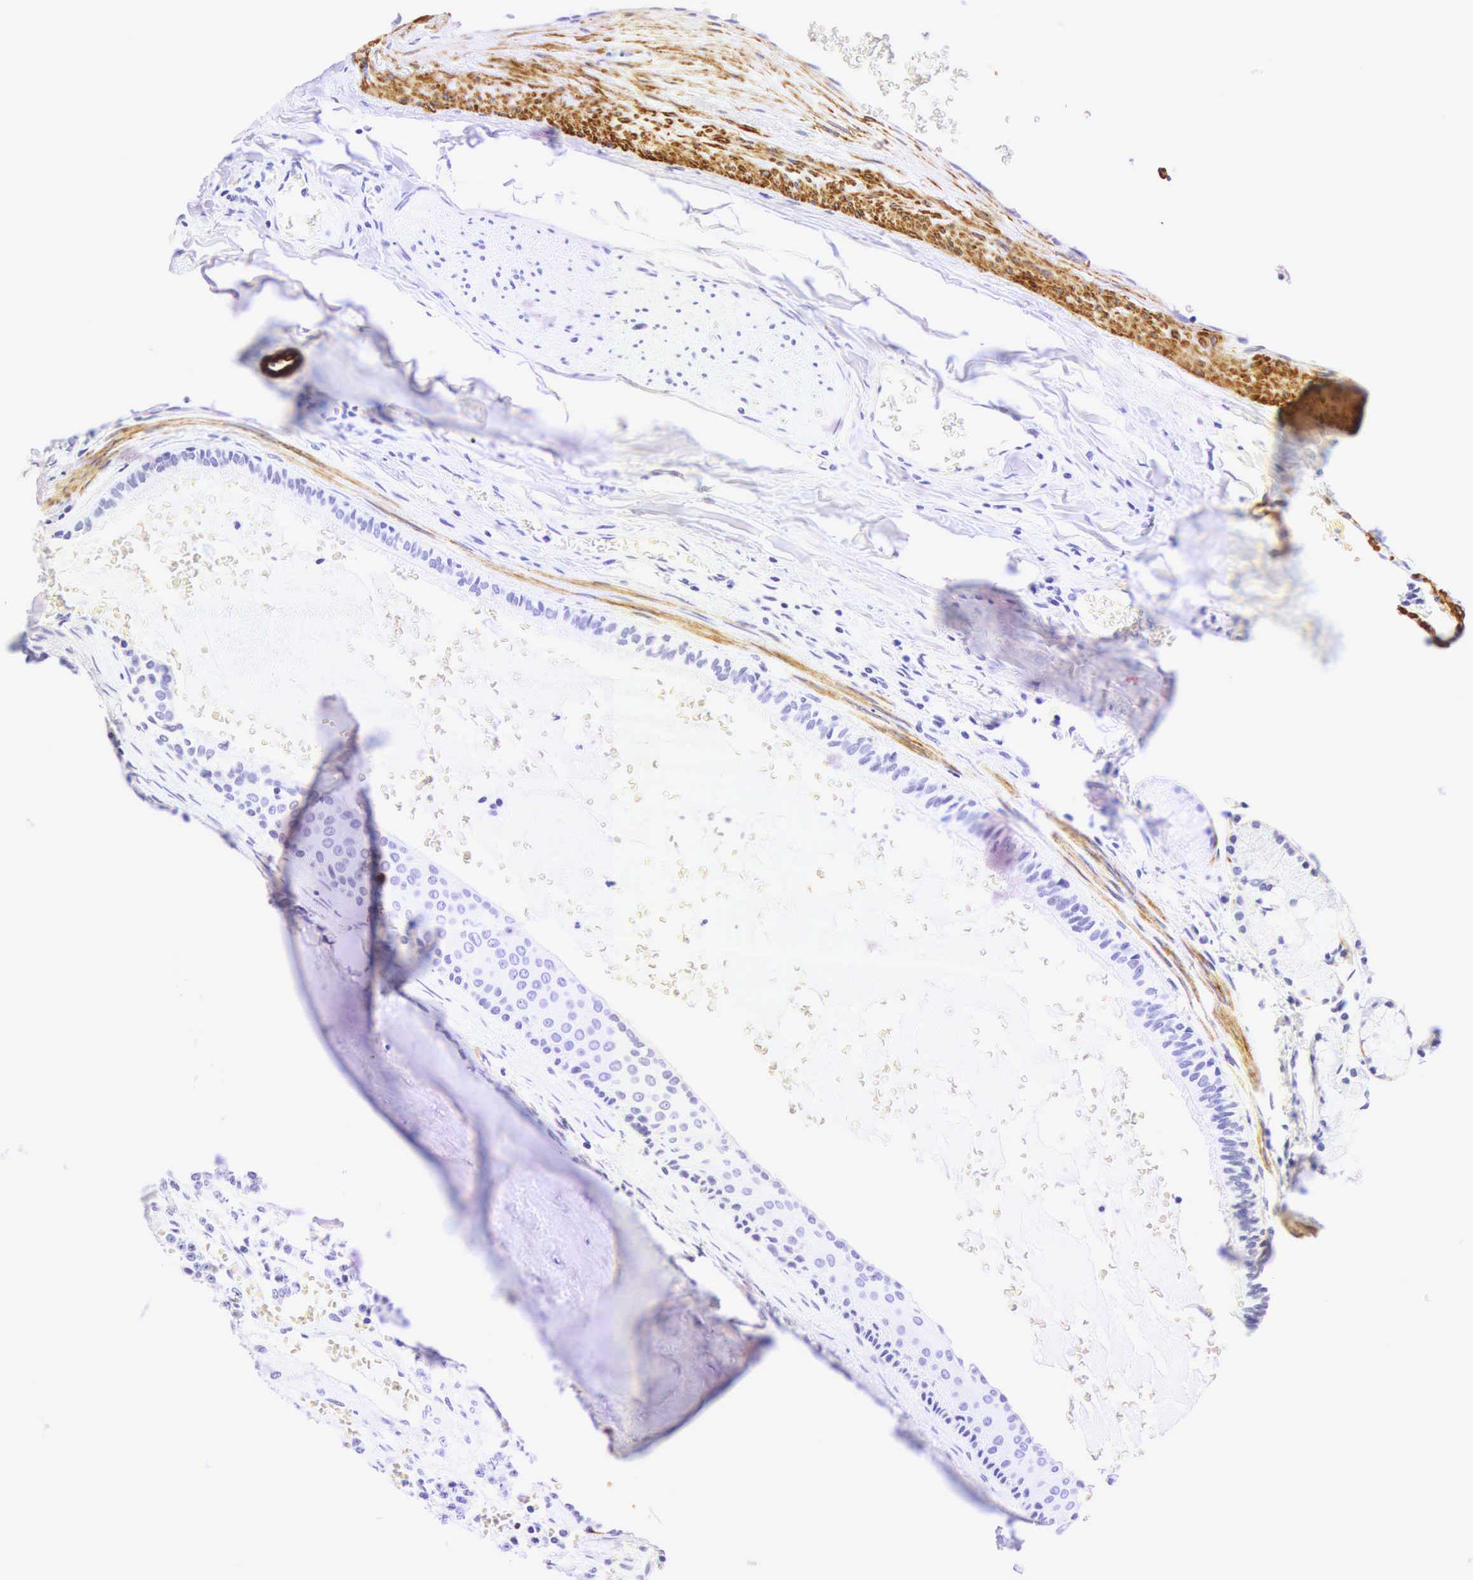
{"staining": {"intensity": "negative", "quantity": "none", "location": "none"}, "tissue": "carcinoid", "cell_type": "Tumor cells", "image_type": "cancer", "snomed": [{"axis": "morphology", "description": "Carcinoid, malignant, NOS"}, {"axis": "topography", "description": "Bronchus"}], "caption": "DAB immunohistochemical staining of carcinoid displays no significant expression in tumor cells. Brightfield microscopy of immunohistochemistry (IHC) stained with DAB (brown) and hematoxylin (blue), captured at high magnification.", "gene": "CALD1", "patient": {"sex": "male", "age": 55}}